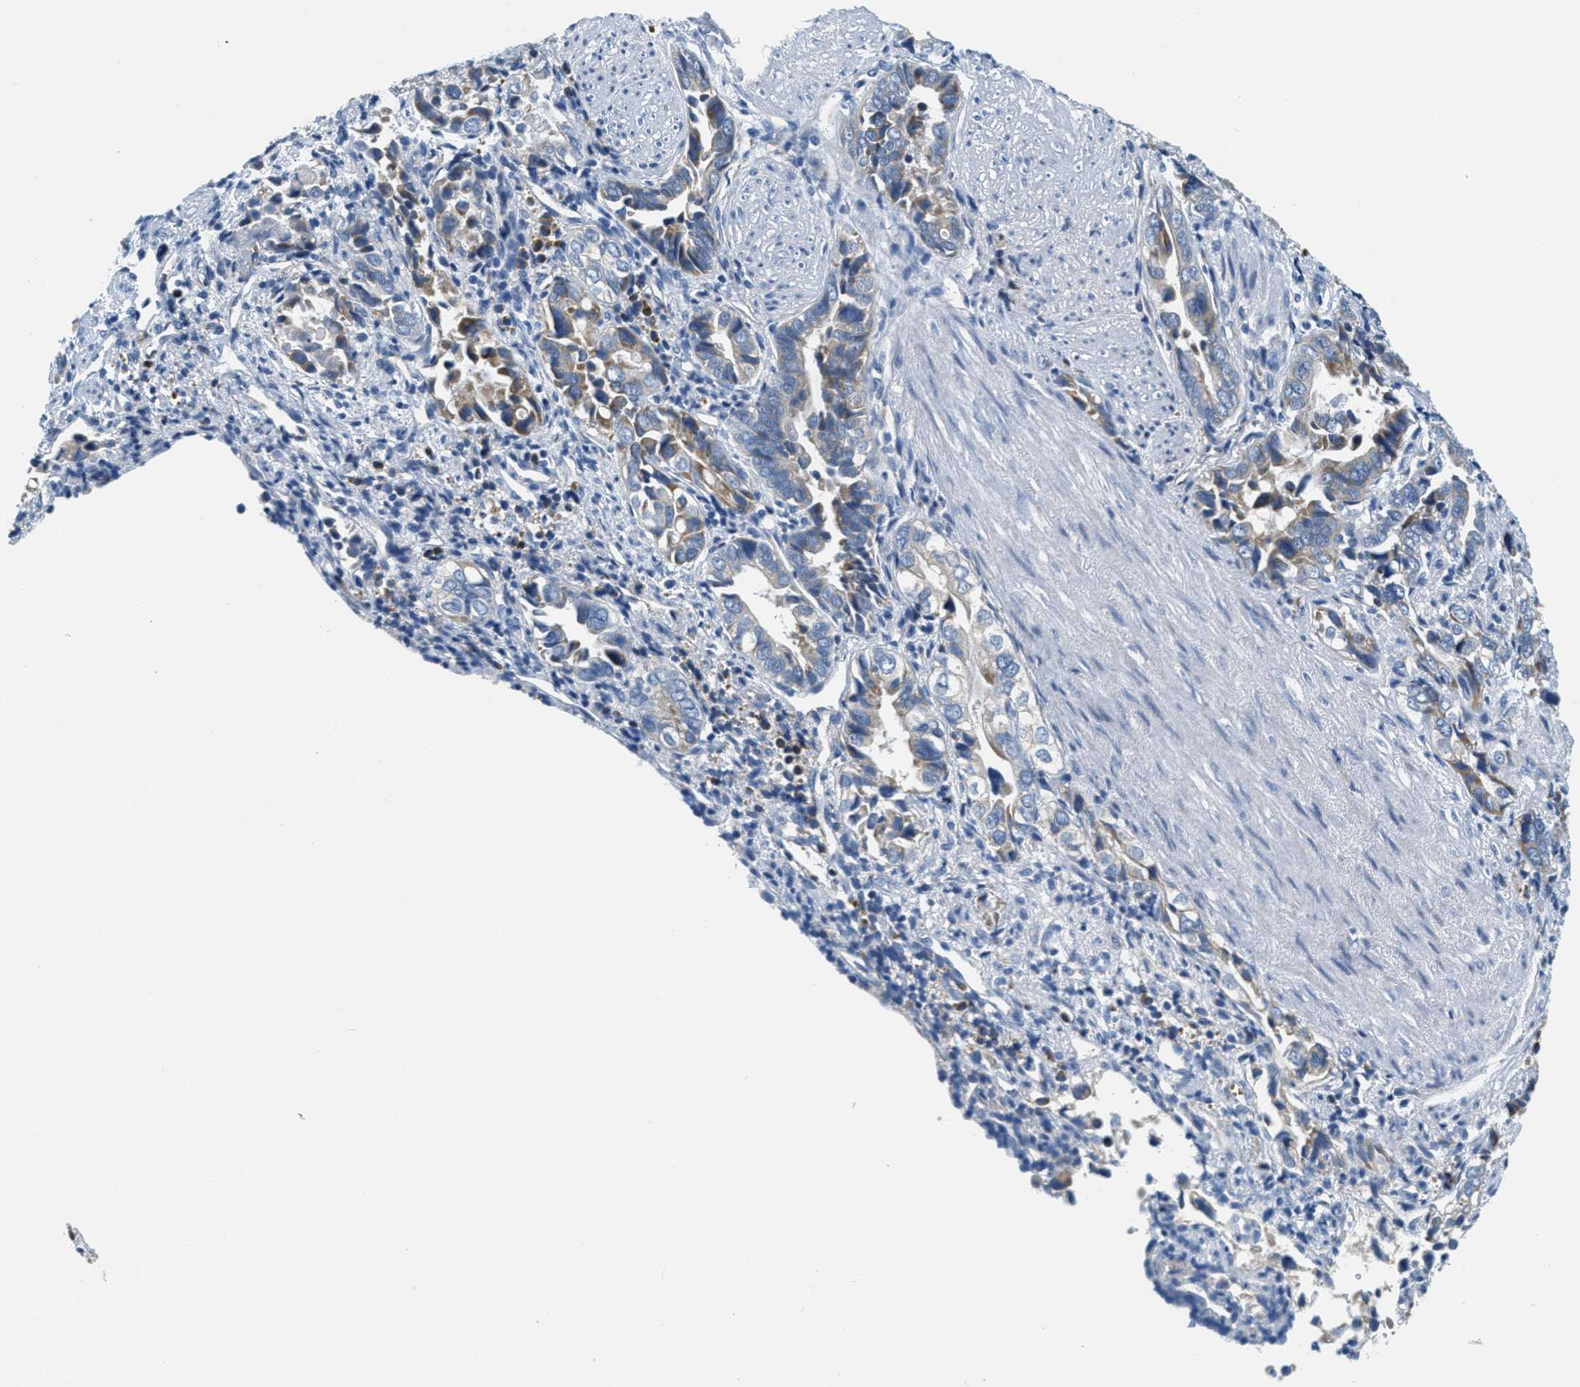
{"staining": {"intensity": "moderate", "quantity": "<25%", "location": "cytoplasmic/membranous"}, "tissue": "liver cancer", "cell_type": "Tumor cells", "image_type": "cancer", "snomed": [{"axis": "morphology", "description": "Cholangiocarcinoma"}, {"axis": "topography", "description": "Liver"}], "caption": "Approximately <25% of tumor cells in human liver cholangiocarcinoma exhibit moderate cytoplasmic/membranous protein positivity as visualized by brown immunohistochemical staining.", "gene": "CA4", "patient": {"sex": "female", "age": 79}}